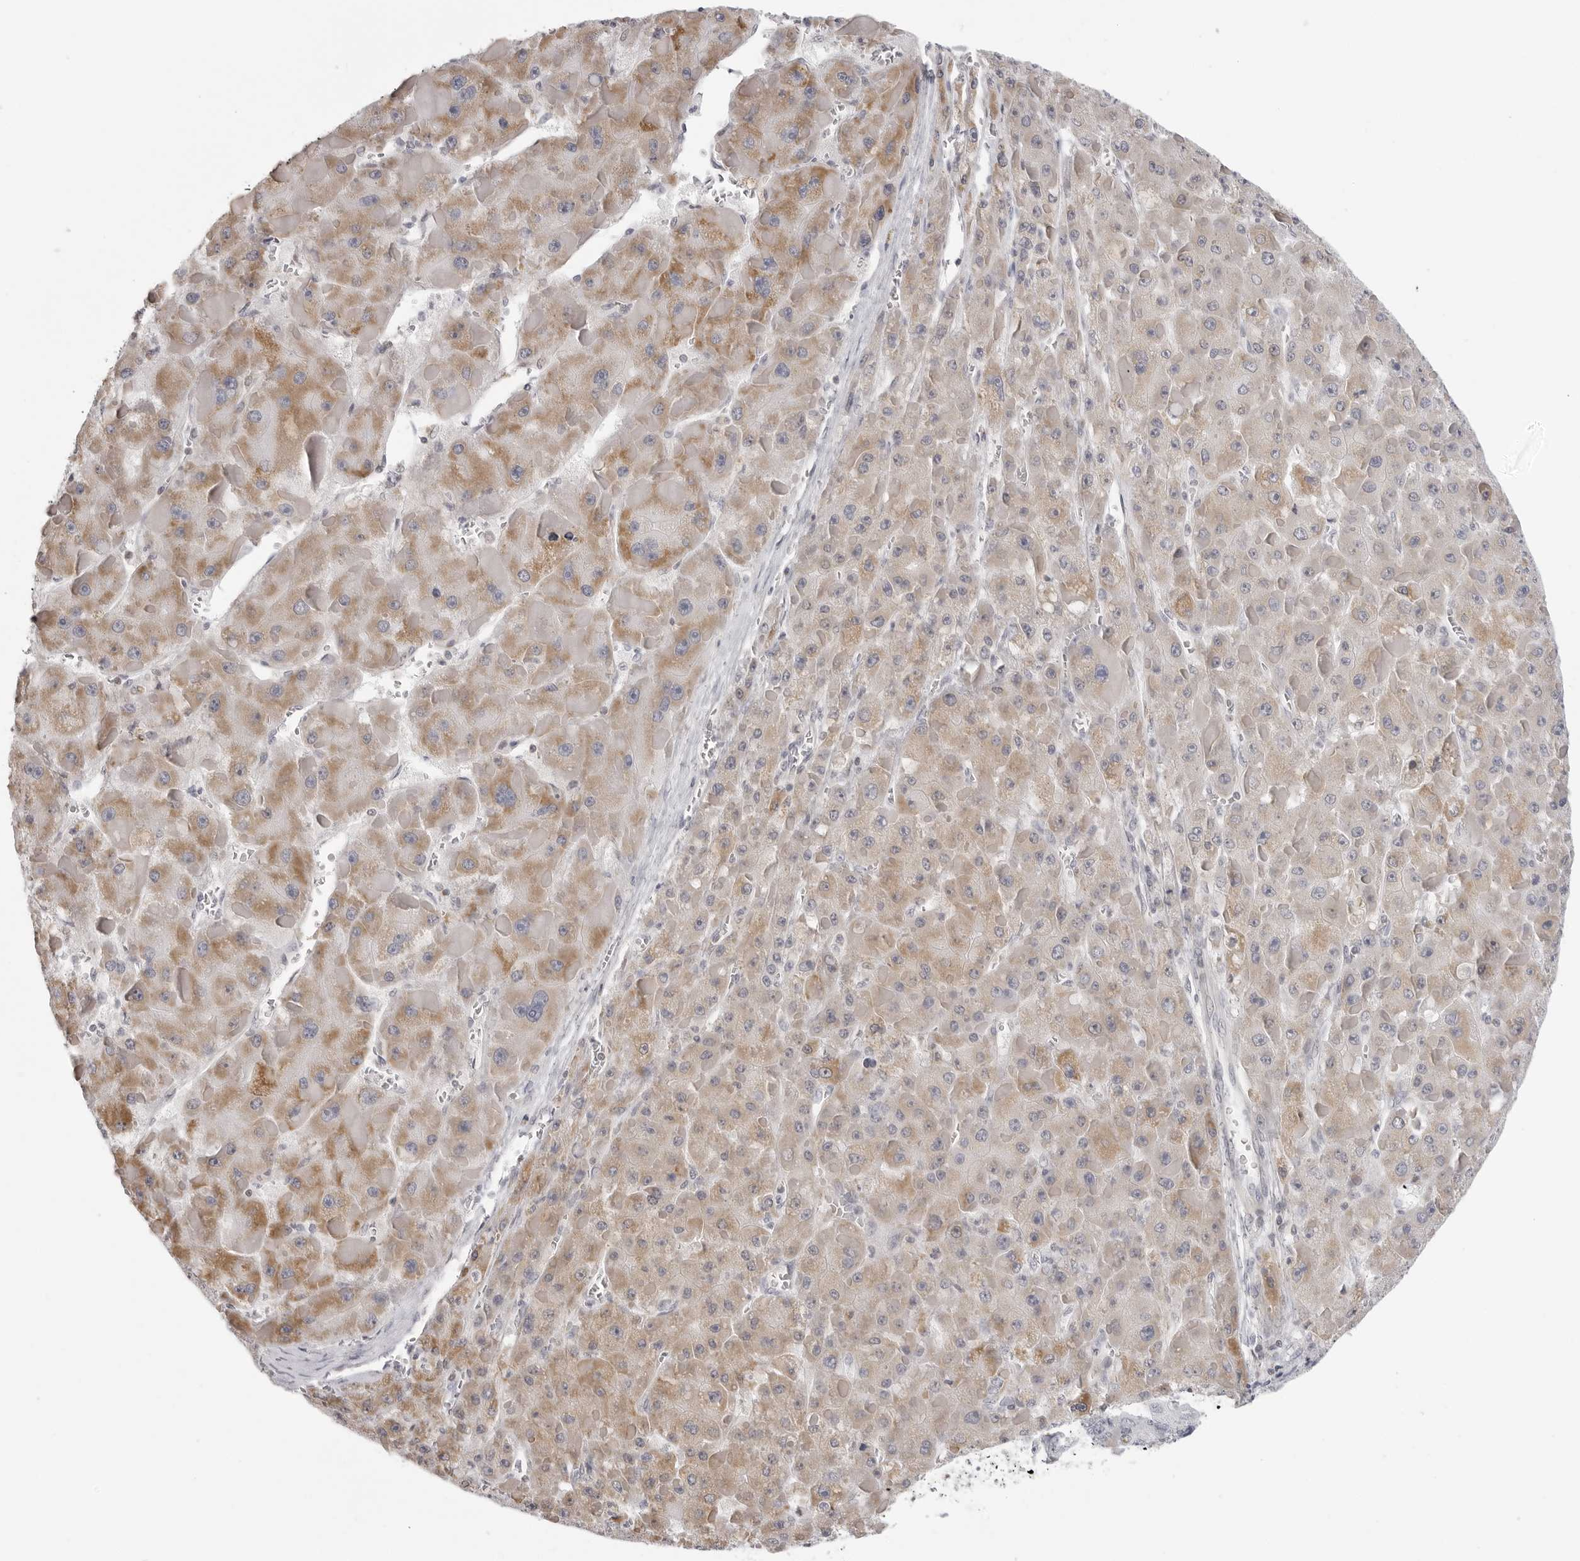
{"staining": {"intensity": "moderate", "quantity": "25%-75%", "location": "cytoplasmic/membranous"}, "tissue": "liver cancer", "cell_type": "Tumor cells", "image_type": "cancer", "snomed": [{"axis": "morphology", "description": "Carcinoma, Hepatocellular, NOS"}, {"axis": "topography", "description": "Liver"}], "caption": "A photomicrograph of human liver cancer stained for a protein exhibits moderate cytoplasmic/membranous brown staining in tumor cells.", "gene": "MAP7D1", "patient": {"sex": "female", "age": 73}}